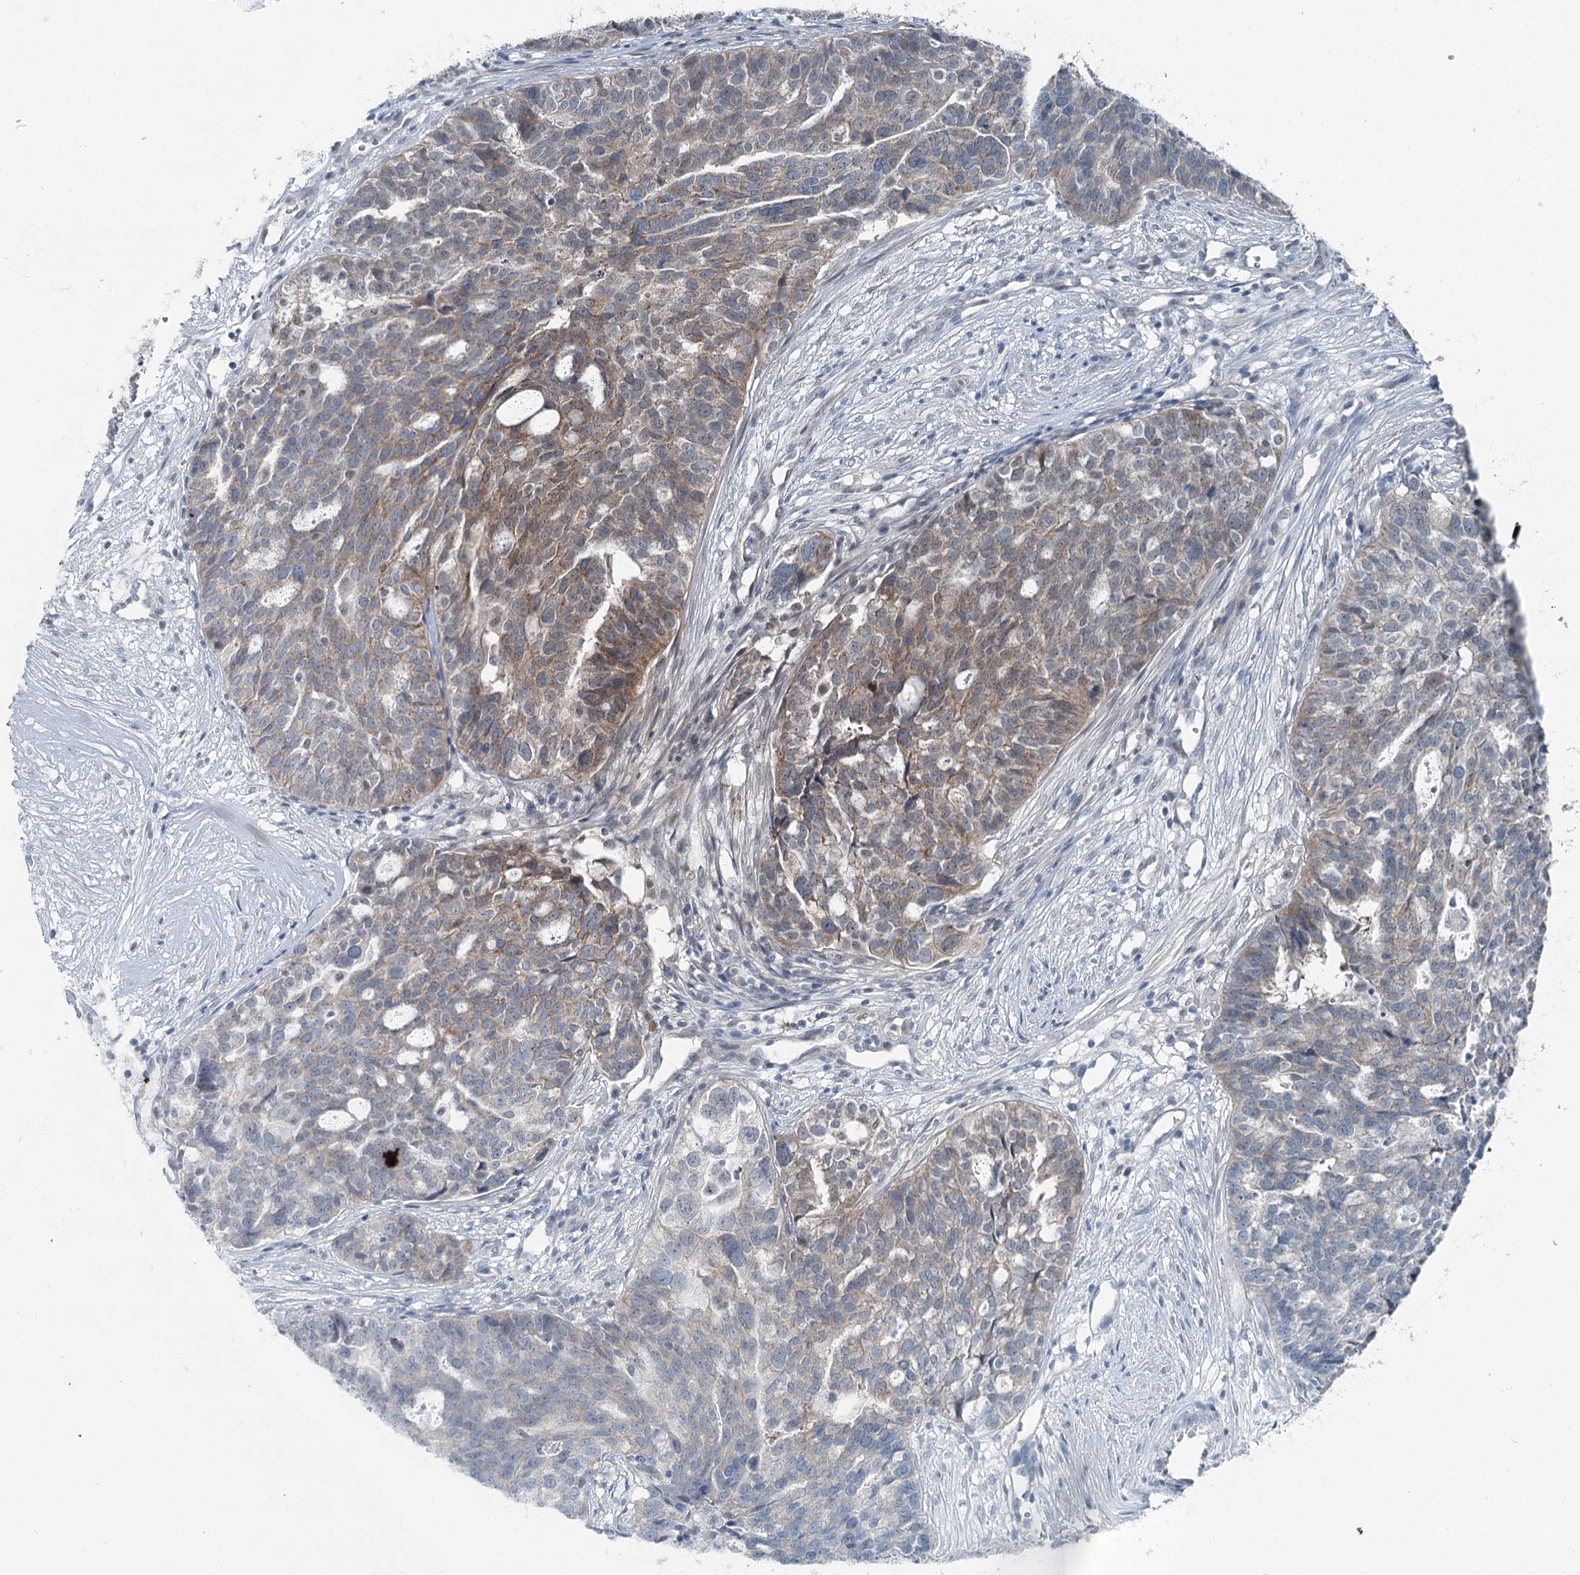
{"staining": {"intensity": "moderate", "quantity": "25%-75%", "location": "cytoplasmic/membranous"}, "tissue": "ovarian cancer", "cell_type": "Tumor cells", "image_type": "cancer", "snomed": [{"axis": "morphology", "description": "Cystadenocarcinoma, serous, NOS"}, {"axis": "topography", "description": "Ovary"}], "caption": "Immunohistochemistry staining of ovarian cancer, which displays medium levels of moderate cytoplasmic/membranous staining in approximately 25%-75% of tumor cells indicating moderate cytoplasmic/membranous protein expression. The staining was performed using DAB (brown) for protein detection and nuclei were counterstained in hematoxylin (blue).", "gene": "WAPL", "patient": {"sex": "female", "age": 59}}